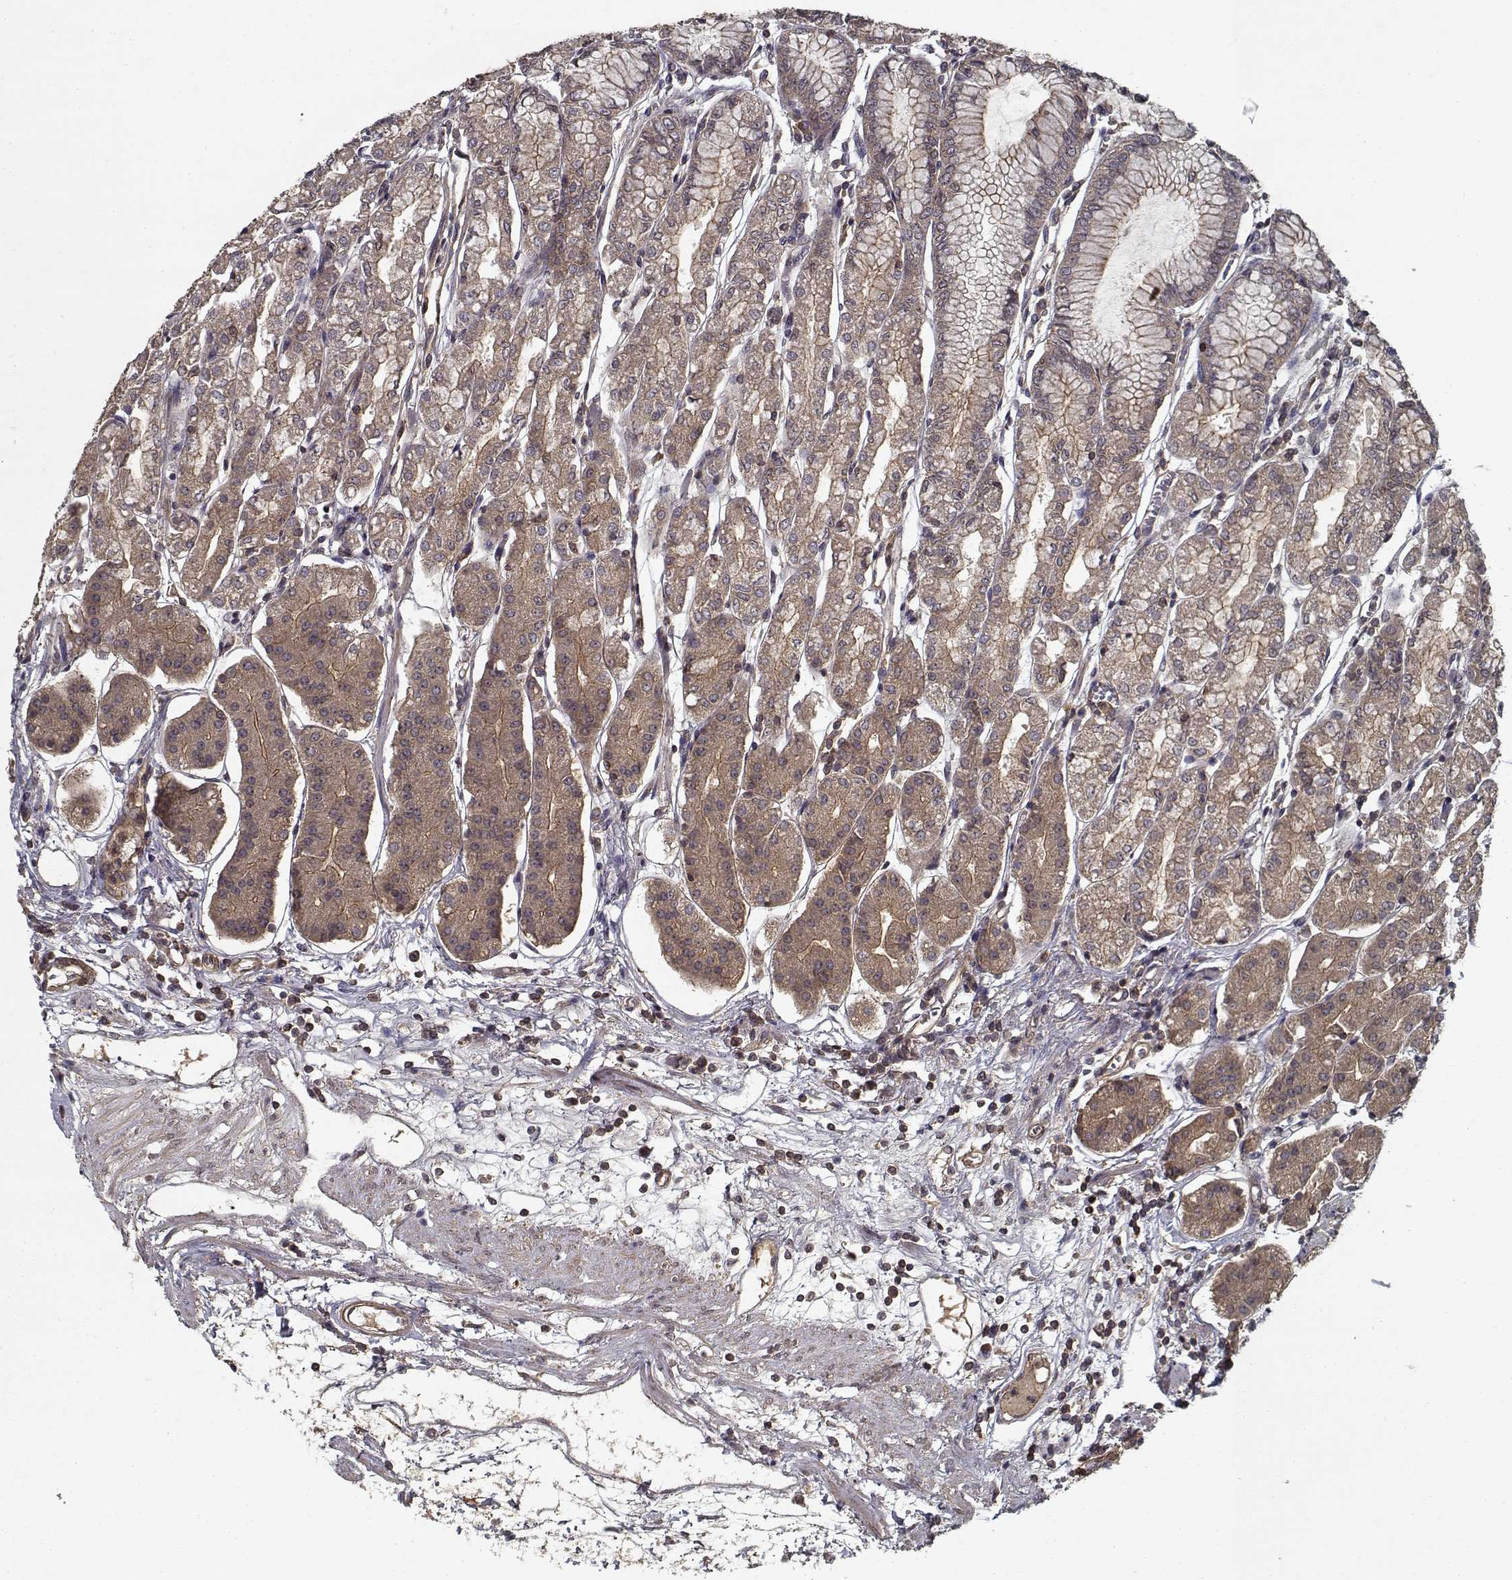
{"staining": {"intensity": "moderate", "quantity": ">75%", "location": "cytoplasmic/membranous"}, "tissue": "stomach", "cell_type": "Glandular cells", "image_type": "normal", "snomed": [{"axis": "morphology", "description": "Normal tissue, NOS"}, {"axis": "topography", "description": "Skeletal muscle"}, {"axis": "topography", "description": "Stomach"}], "caption": "Immunohistochemical staining of benign human stomach reveals medium levels of moderate cytoplasmic/membranous expression in about >75% of glandular cells. (brown staining indicates protein expression, while blue staining denotes nuclei).", "gene": "PPP1R12A", "patient": {"sex": "female", "age": 57}}